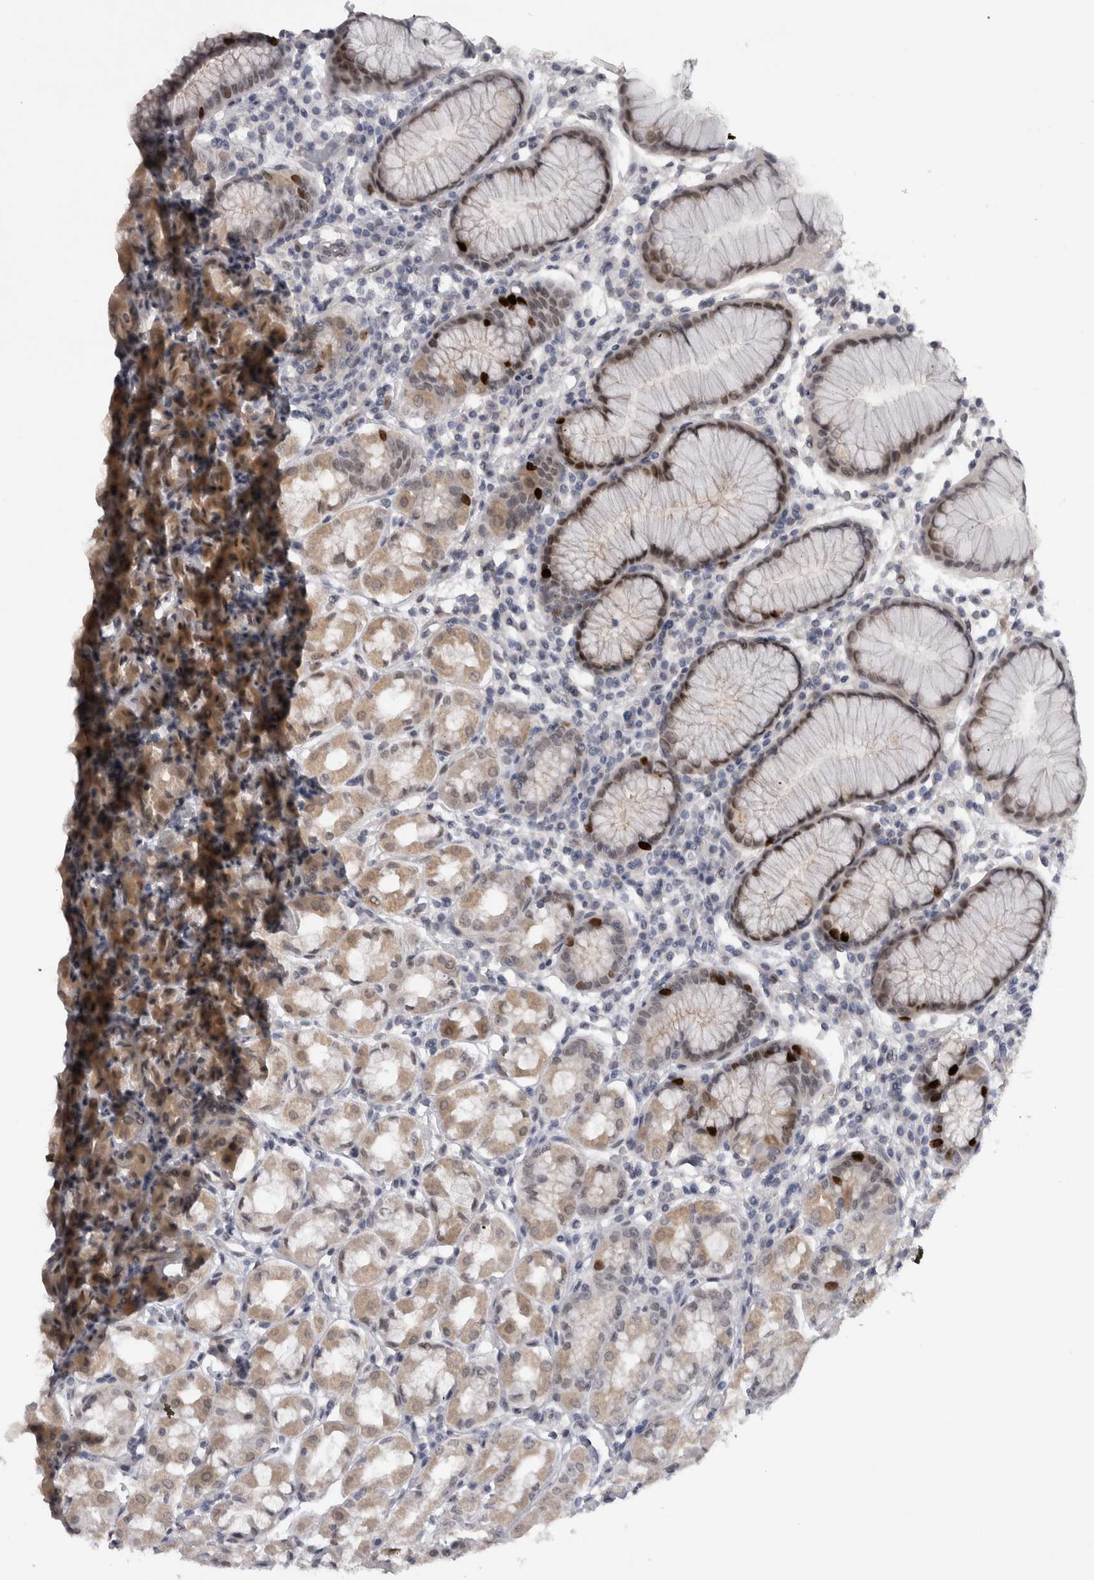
{"staining": {"intensity": "strong", "quantity": "<25%", "location": "nuclear"}, "tissue": "stomach", "cell_type": "Glandular cells", "image_type": "normal", "snomed": [{"axis": "morphology", "description": "Normal tissue, NOS"}, {"axis": "topography", "description": "Stomach"}, {"axis": "topography", "description": "Stomach, lower"}], "caption": "Protein positivity by immunohistochemistry shows strong nuclear positivity in approximately <25% of glandular cells in benign stomach. Using DAB (3,3'-diaminobenzidine) (brown) and hematoxylin (blue) stains, captured at high magnification using brightfield microscopy.", "gene": "KIF18B", "patient": {"sex": "female", "age": 56}}